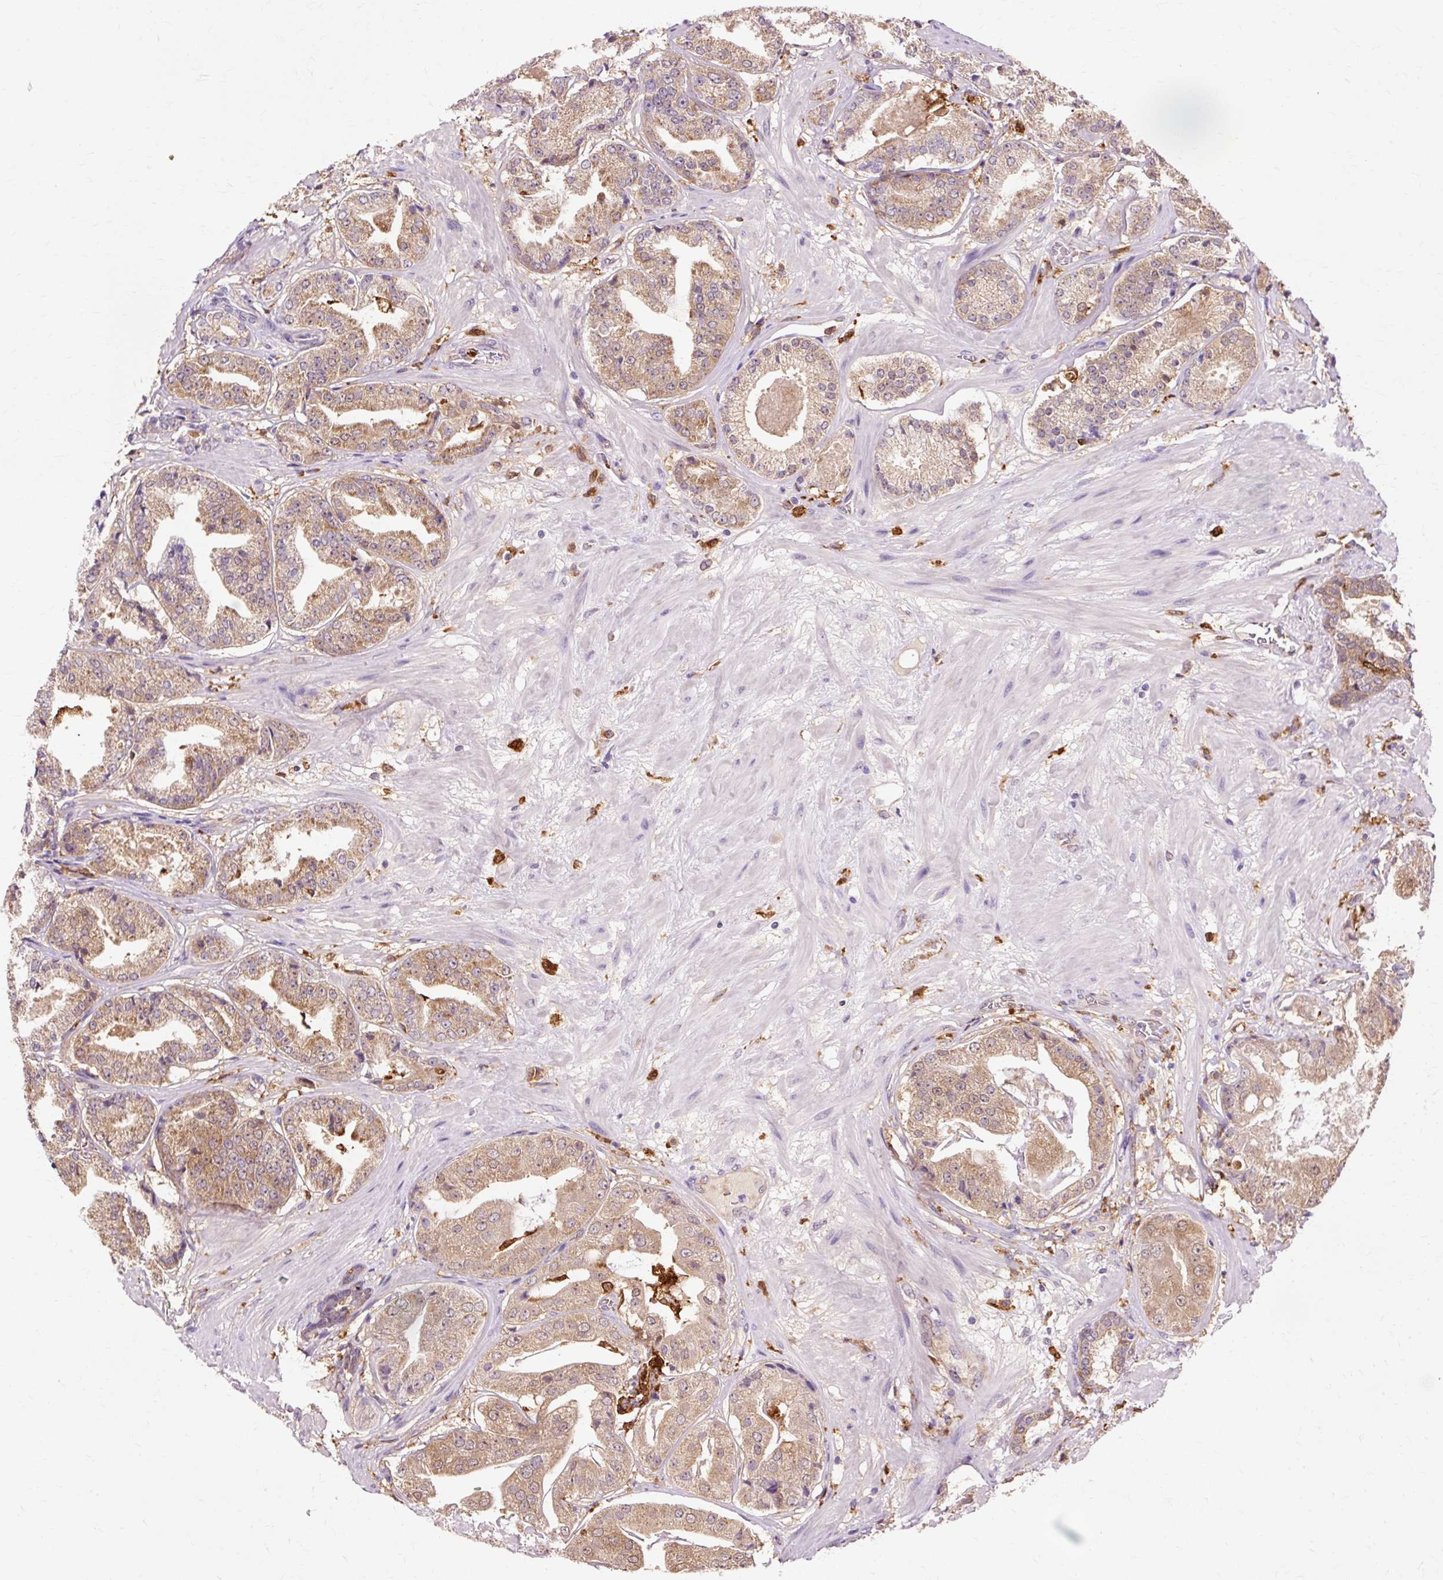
{"staining": {"intensity": "moderate", "quantity": ">75%", "location": "cytoplasmic/membranous"}, "tissue": "prostate cancer", "cell_type": "Tumor cells", "image_type": "cancer", "snomed": [{"axis": "morphology", "description": "Adenocarcinoma, High grade"}, {"axis": "topography", "description": "Prostate"}], "caption": "Protein staining by IHC displays moderate cytoplasmic/membranous expression in approximately >75% of tumor cells in prostate cancer.", "gene": "GPX1", "patient": {"sex": "male", "age": 63}}